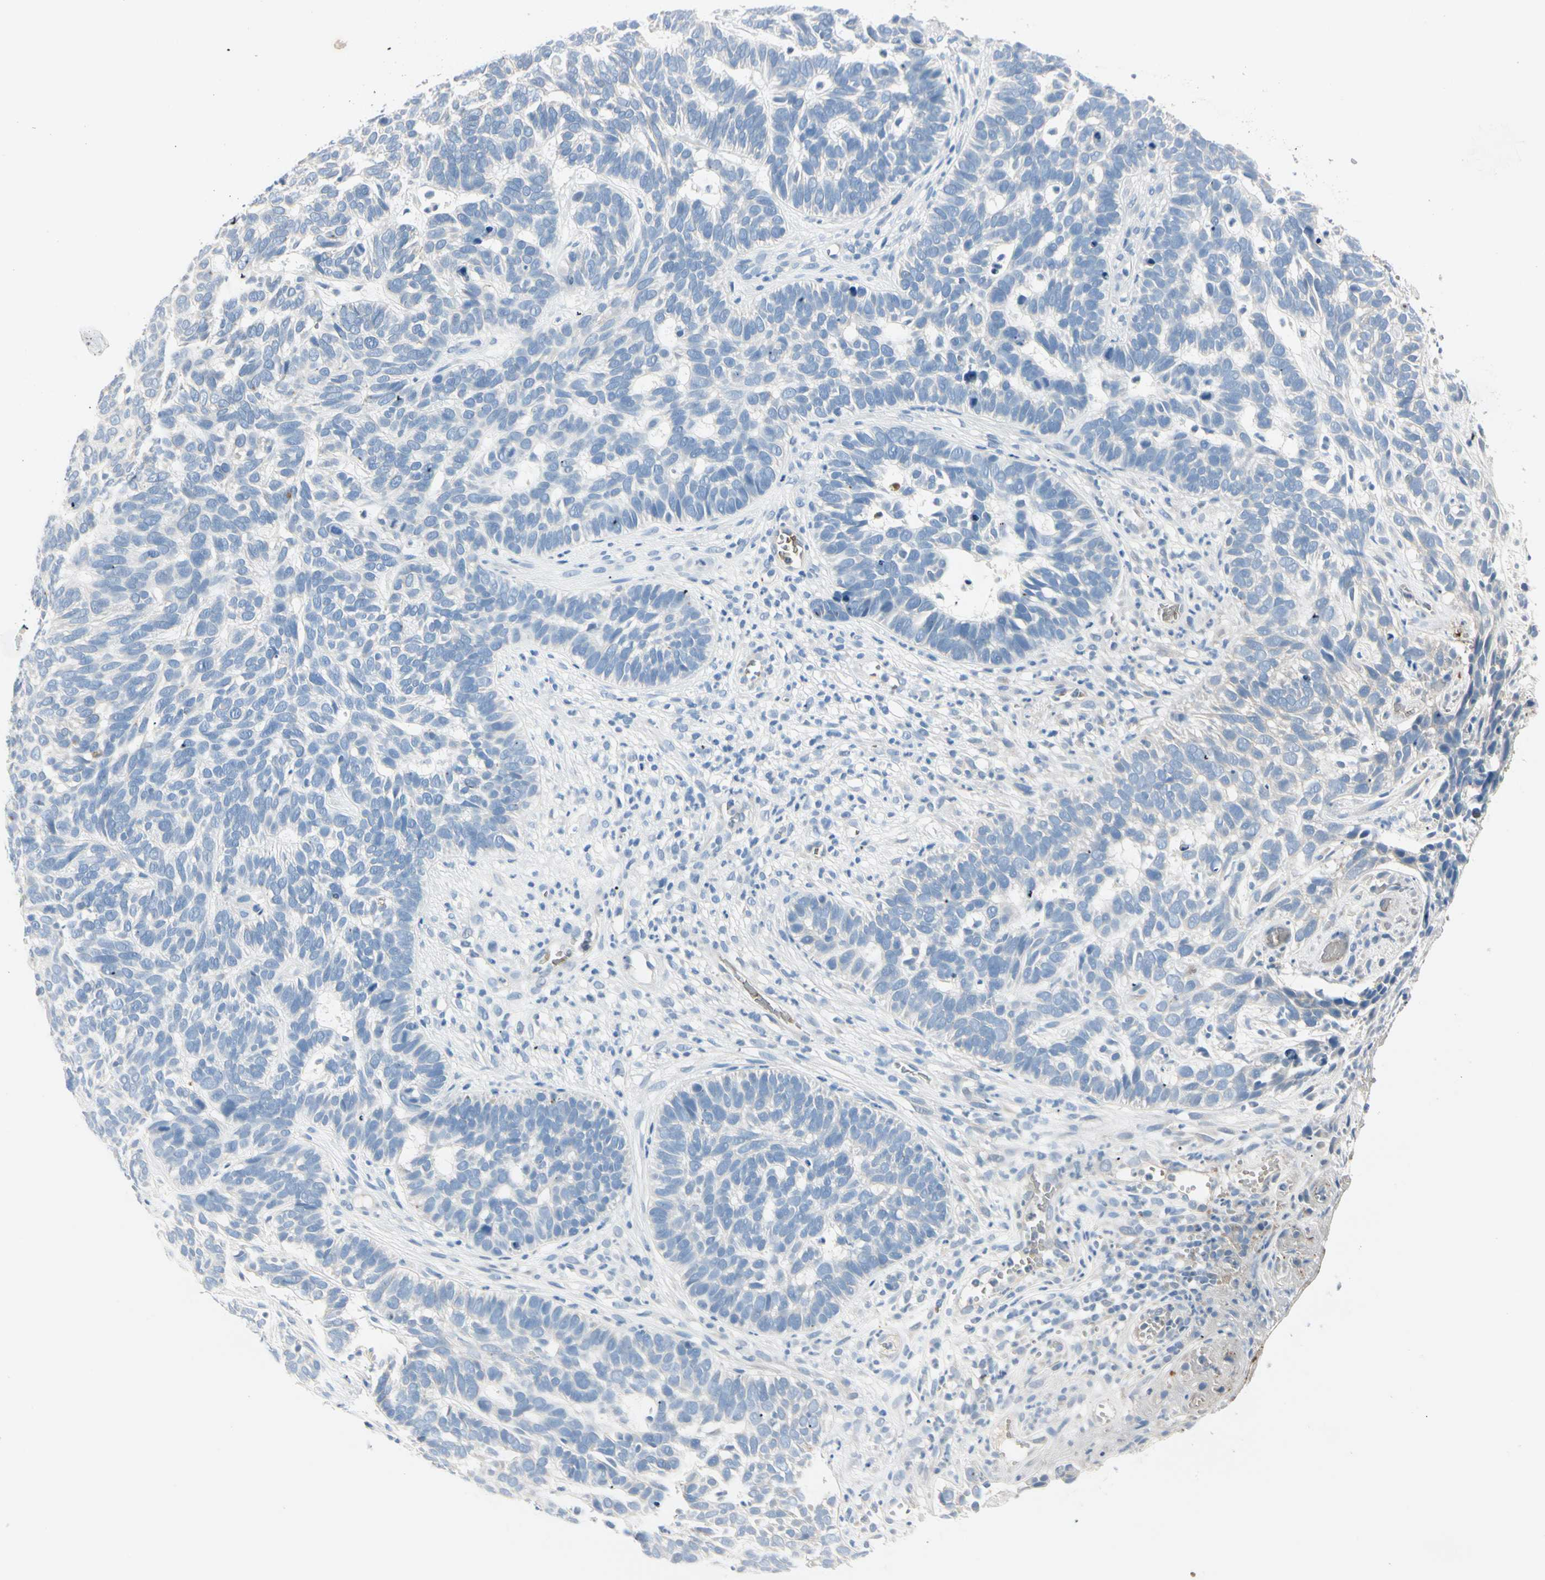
{"staining": {"intensity": "negative", "quantity": "none", "location": "none"}, "tissue": "skin cancer", "cell_type": "Tumor cells", "image_type": "cancer", "snomed": [{"axis": "morphology", "description": "Basal cell carcinoma"}, {"axis": "topography", "description": "Skin"}], "caption": "The histopathology image exhibits no staining of tumor cells in basal cell carcinoma (skin).", "gene": "CA1", "patient": {"sex": "male", "age": 87}}